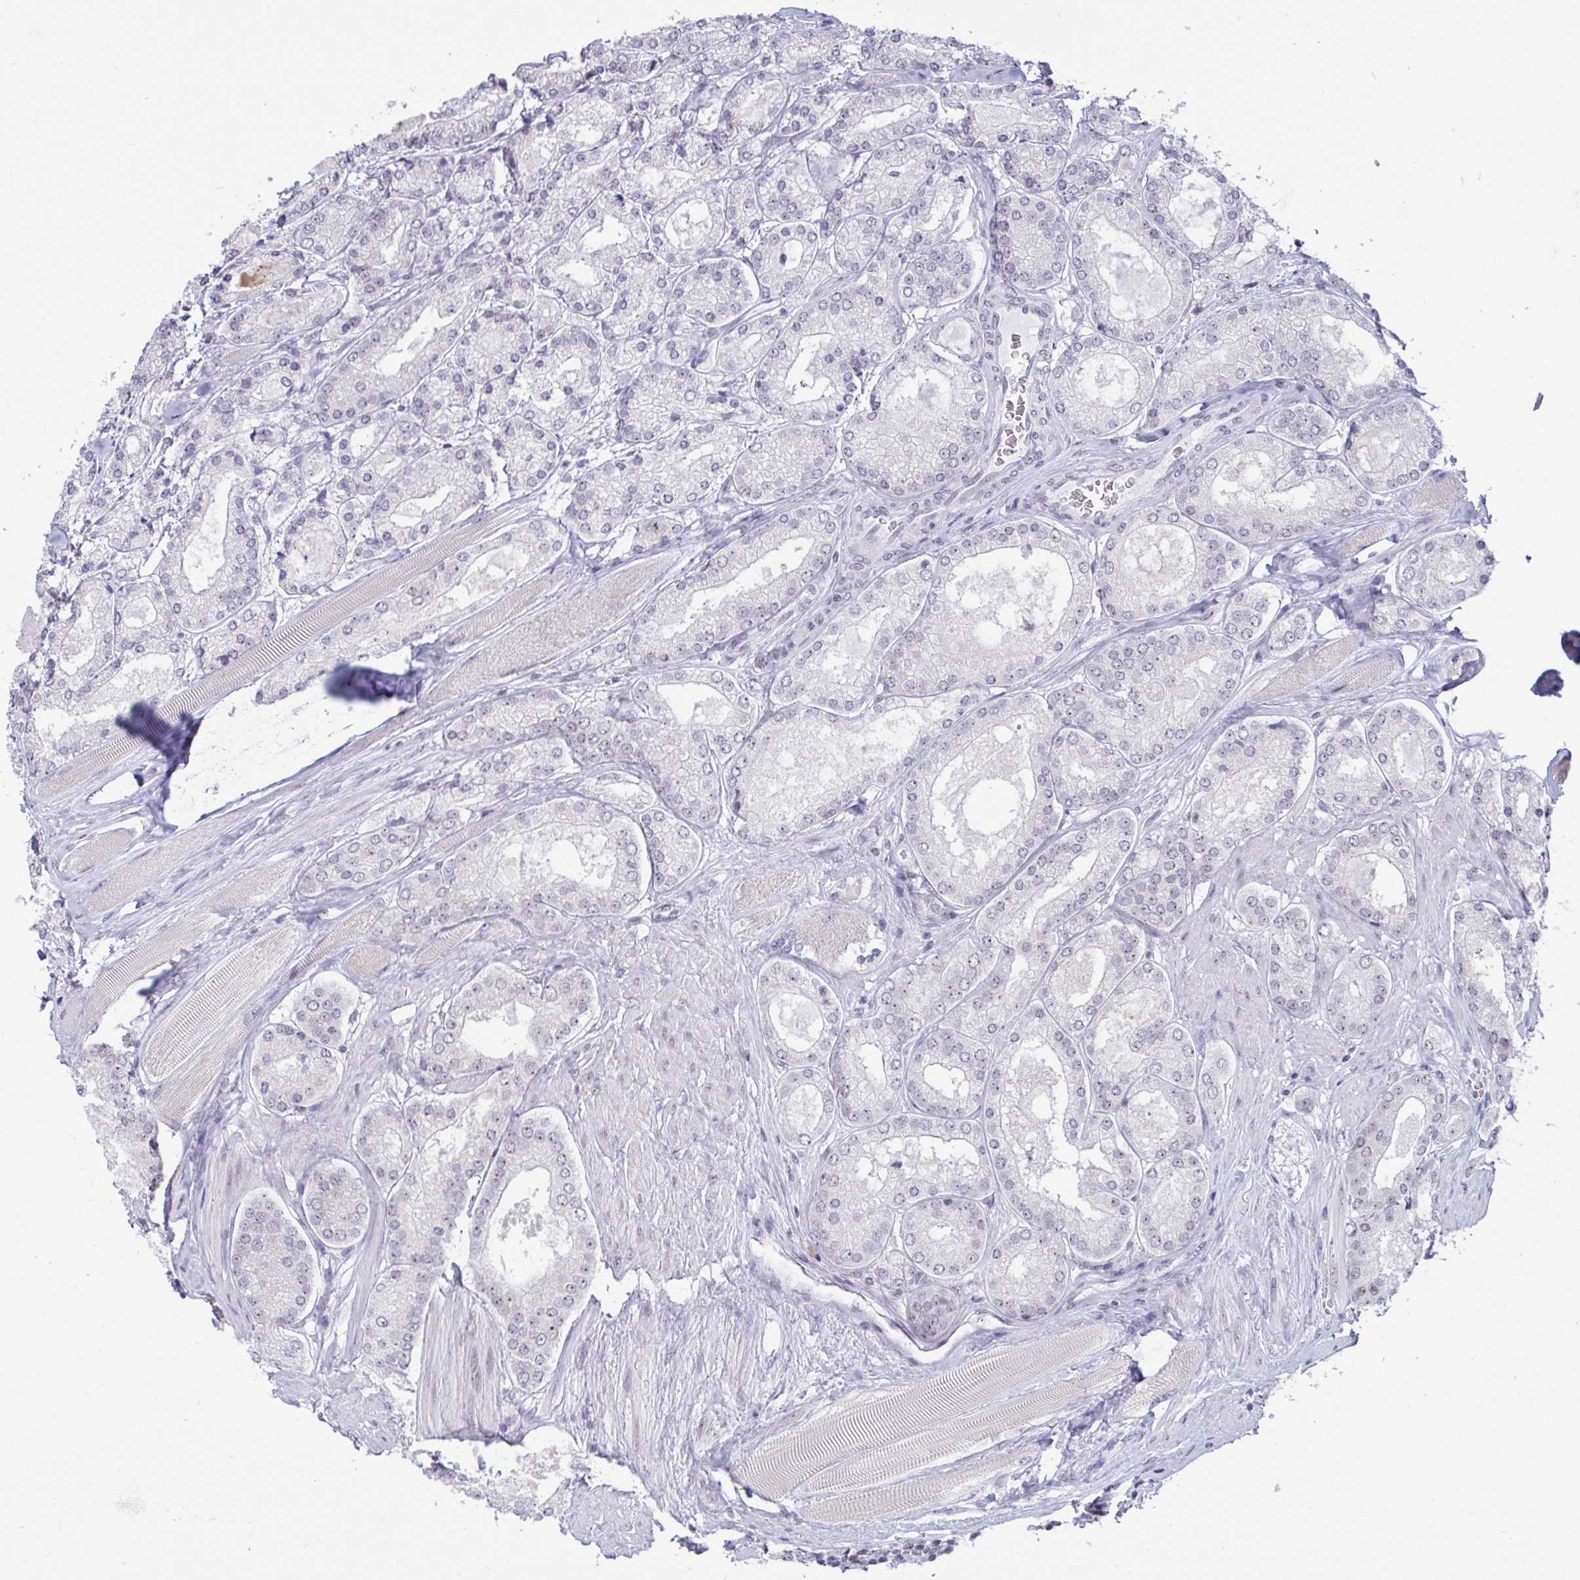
{"staining": {"intensity": "negative", "quantity": "none", "location": "none"}, "tissue": "prostate cancer", "cell_type": "Tumor cells", "image_type": "cancer", "snomed": [{"axis": "morphology", "description": "Adenocarcinoma, High grade"}, {"axis": "topography", "description": "Prostate"}], "caption": "Tumor cells are negative for protein expression in human prostate cancer (high-grade adenocarcinoma). The staining was performed using DAB to visualize the protein expression in brown, while the nuclei were stained in blue with hematoxylin (Magnification: 20x).", "gene": "SUPT16H", "patient": {"sex": "male", "age": 67}}